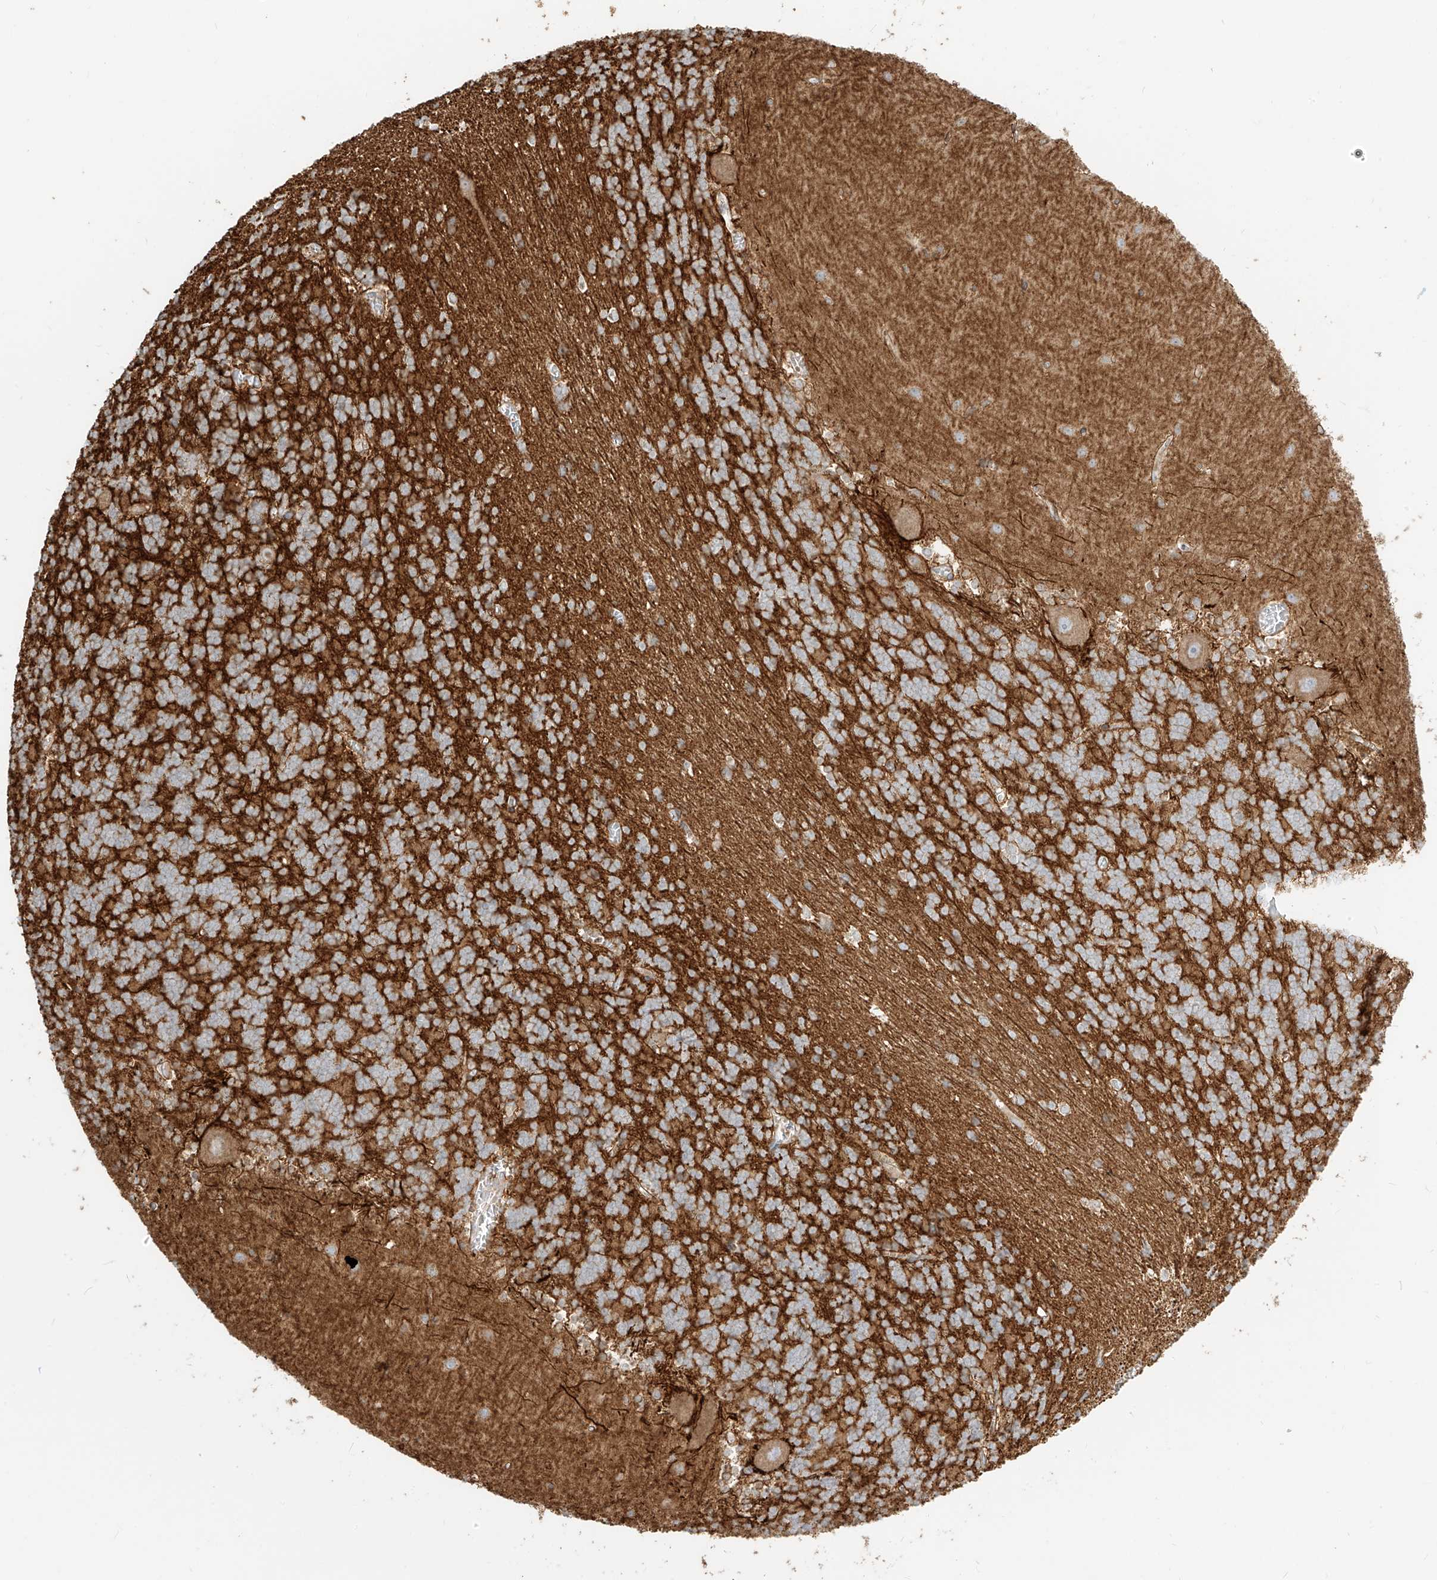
{"staining": {"intensity": "moderate", "quantity": ">75%", "location": "cytoplasmic/membranous"}, "tissue": "cerebellum", "cell_type": "Cells in granular layer", "image_type": "normal", "snomed": [{"axis": "morphology", "description": "Normal tissue, NOS"}, {"axis": "topography", "description": "Cerebellum"}], "caption": "About >75% of cells in granular layer in normal human cerebellum demonstrate moderate cytoplasmic/membranous protein positivity as visualized by brown immunohistochemical staining.", "gene": "ZIM3", "patient": {"sex": "male", "age": 37}}